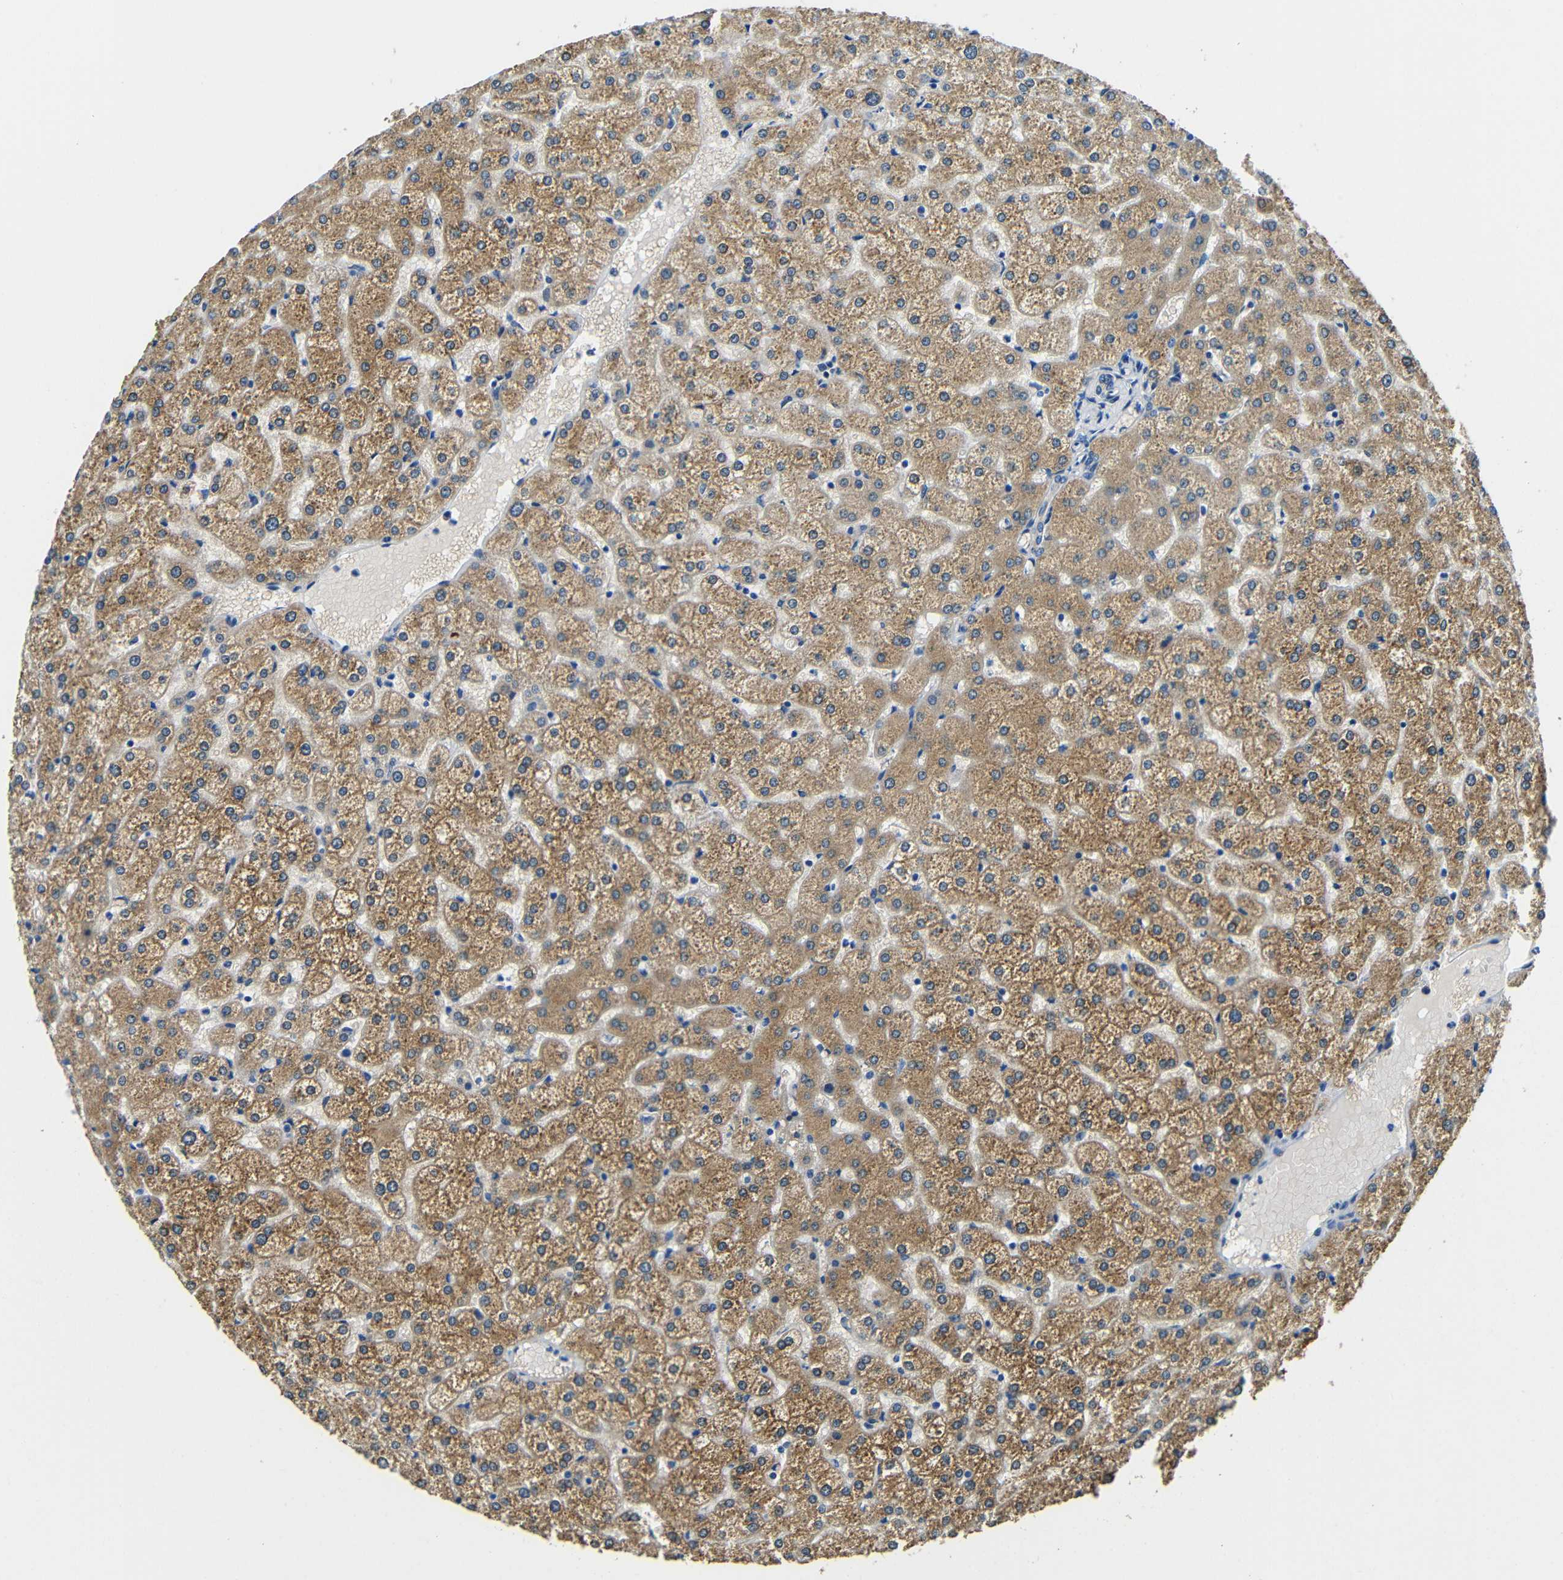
{"staining": {"intensity": "negative", "quantity": "none", "location": "none"}, "tissue": "liver", "cell_type": "Cholangiocytes", "image_type": "normal", "snomed": [{"axis": "morphology", "description": "Normal tissue, NOS"}, {"axis": "topography", "description": "Liver"}], "caption": "Immunohistochemistry histopathology image of normal liver stained for a protein (brown), which exhibits no positivity in cholangiocytes.", "gene": "FMO5", "patient": {"sex": "female", "age": 32}}